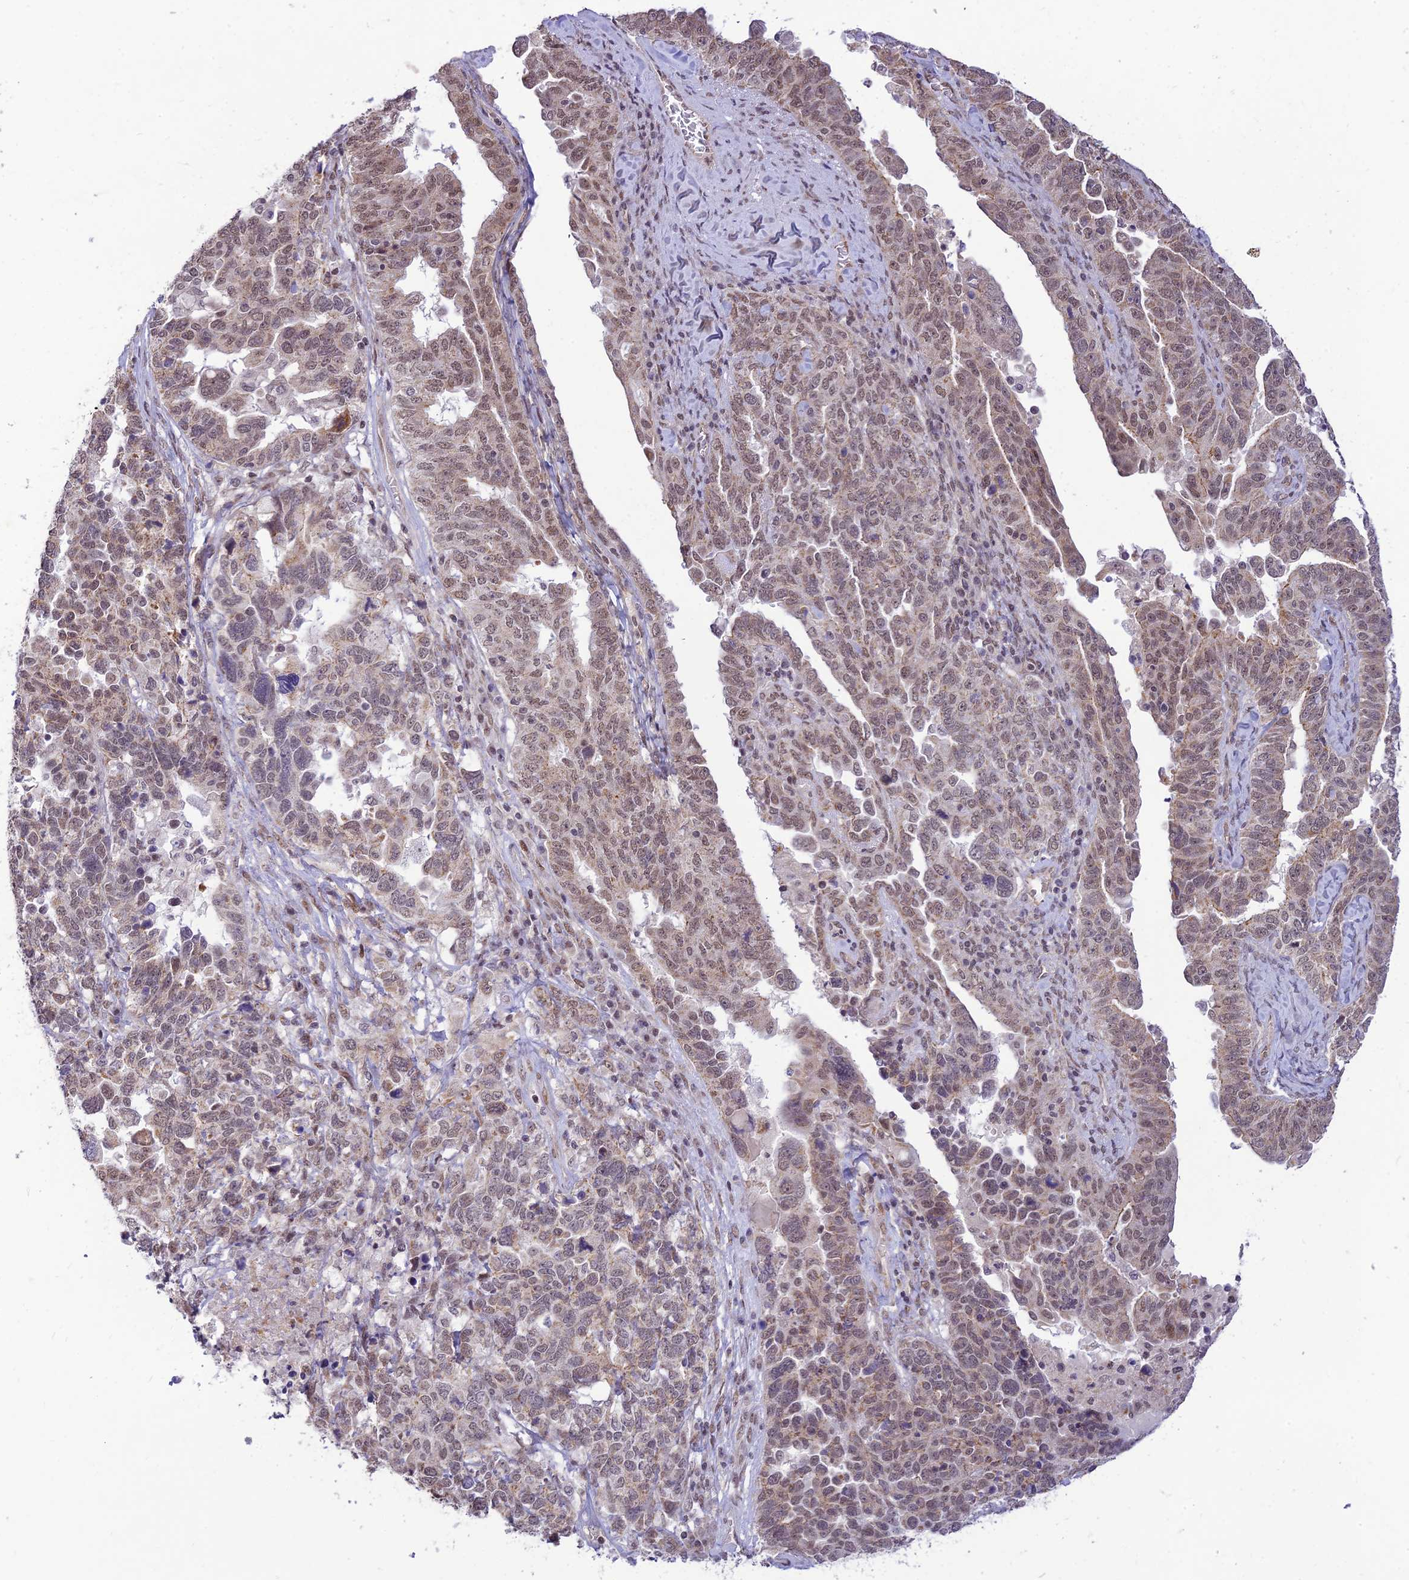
{"staining": {"intensity": "moderate", "quantity": "25%-75%", "location": "nuclear"}, "tissue": "ovarian cancer", "cell_type": "Tumor cells", "image_type": "cancer", "snomed": [{"axis": "morphology", "description": "Carcinoma, endometroid"}, {"axis": "topography", "description": "Ovary"}], "caption": "Human endometroid carcinoma (ovarian) stained with a protein marker displays moderate staining in tumor cells.", "gene": "MICOS13", "patient": {"sex": "female", "age": 62}}